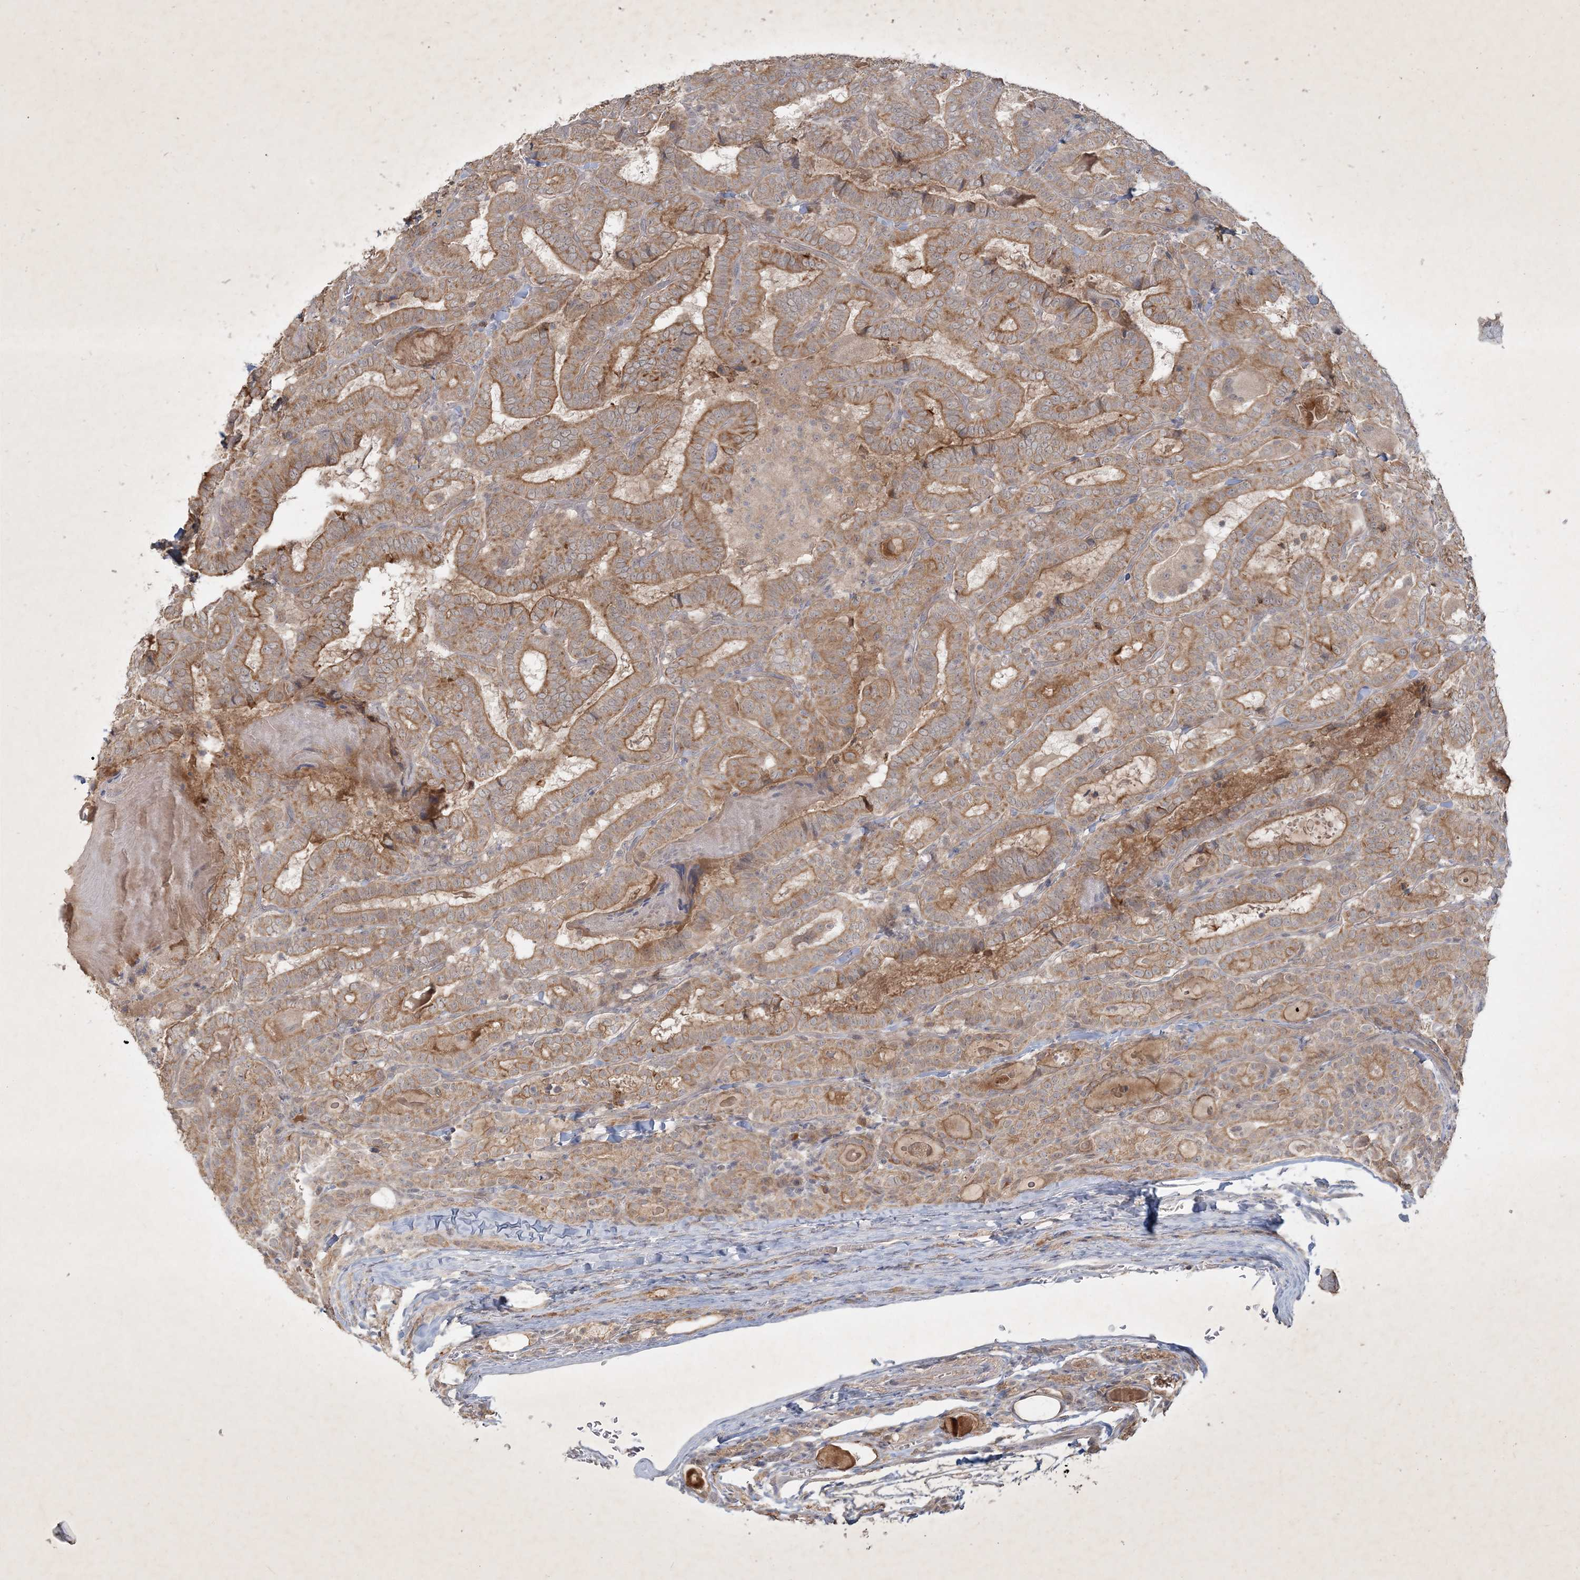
{"staining": {"intensity": "moderate", "quantity": ">75%", "location": "cytoplasmic/membranous"}, "tissue": "thyroid cancer", "cell_type": "Tumor cells", "image_type": "cancer", "snomed": [{"axis": "morphology", "description": "Papillary adenocarcinoma, NOS"}, {"axis": "topography", "description": "Thyroid gland"}], "caption": "A photomicrograph of papillary adenocarcinoma (thyroid) stained for a protein displays moderate cytoplasmic/membranous brown staining in tumor cells. (IHC, brightfield microscopy, high magnification).", "gene": "BOD1", "patient": {"sex": "female", "age": 72}}